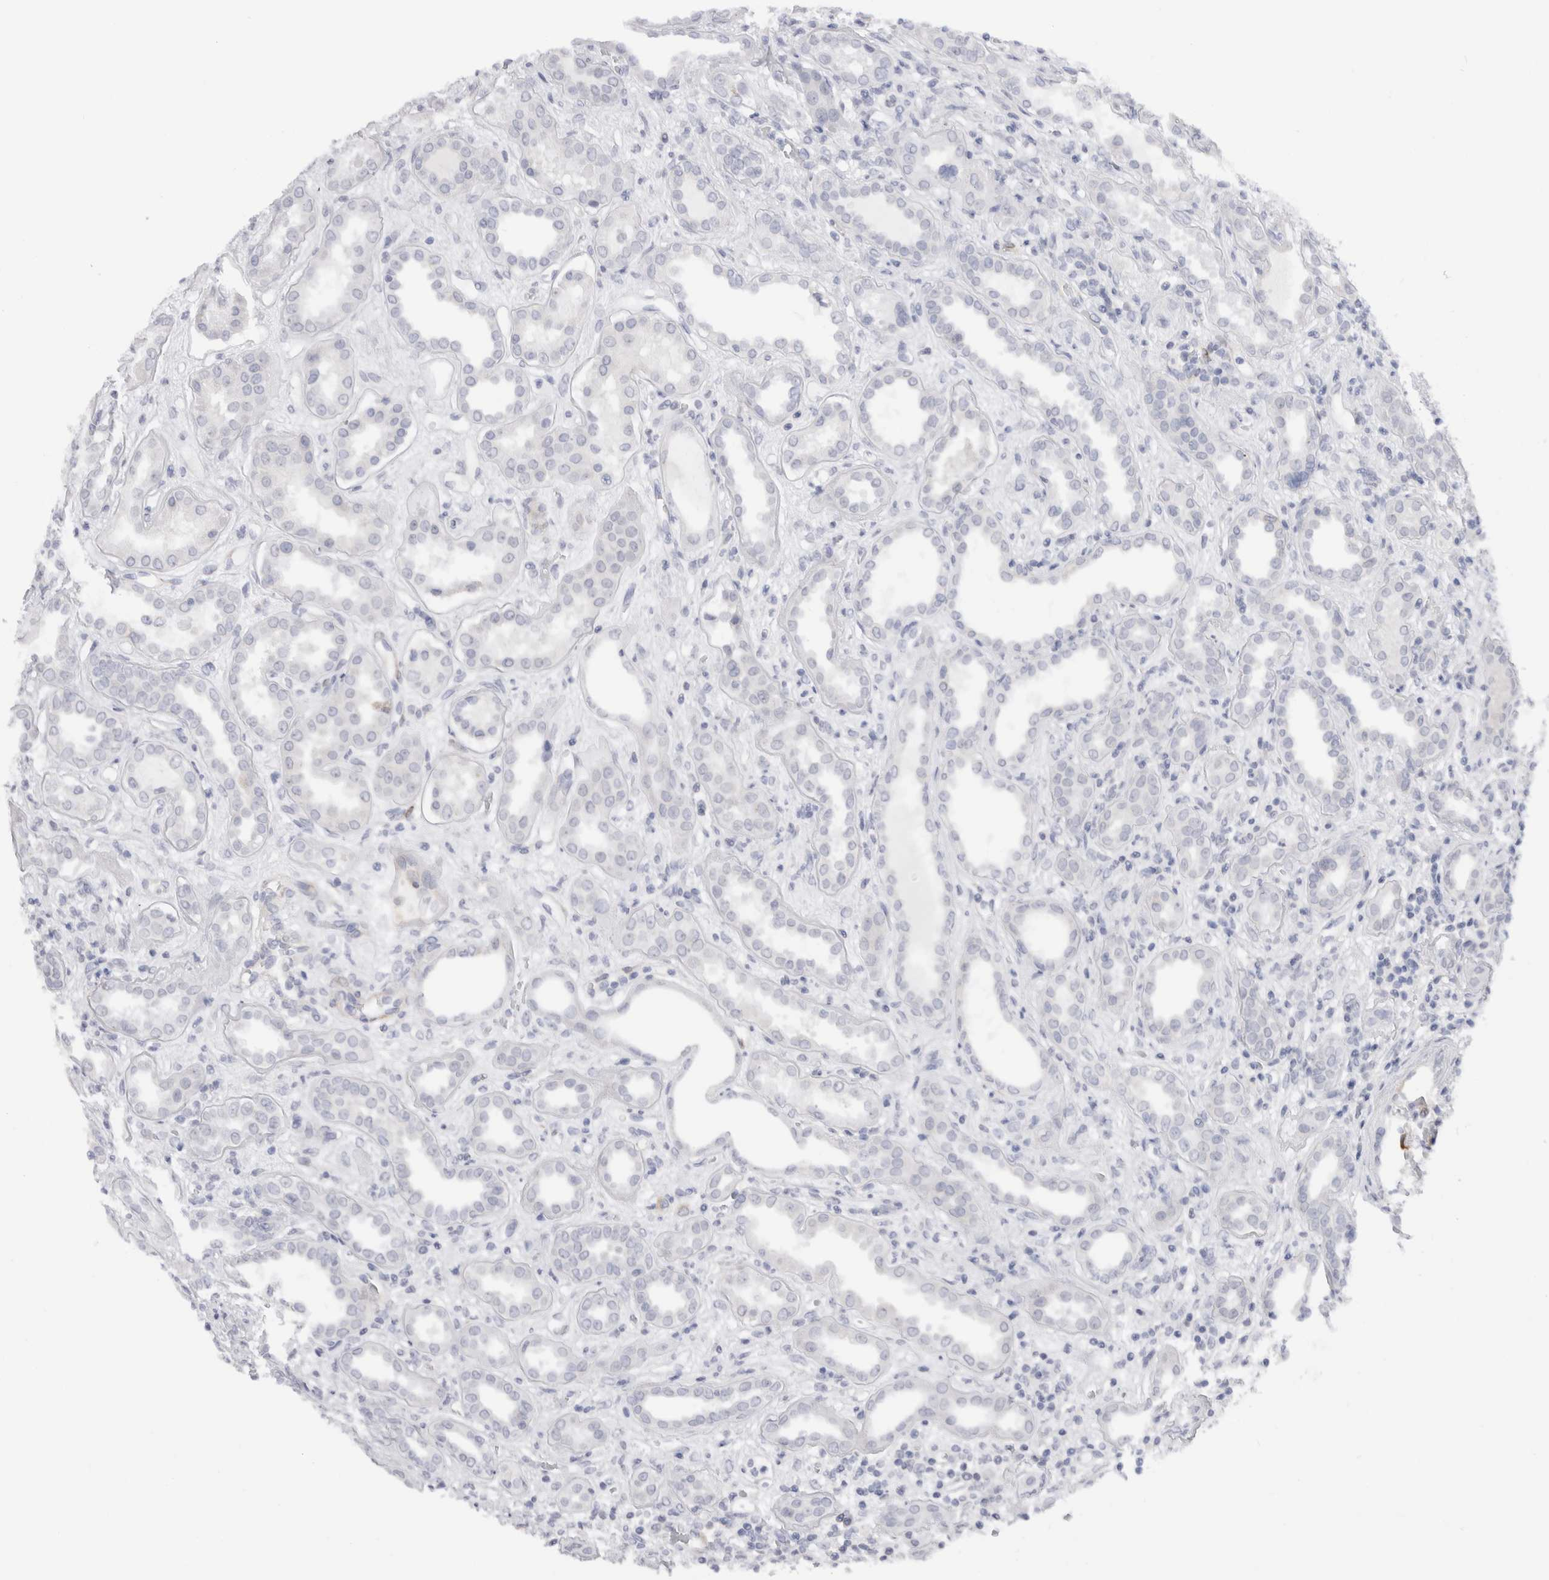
{"staining": {"intensity": "negative", "quantity": "none", "location": "none"}, "tissue": "kidney", "cell_type": "Cells in glomeruli", "image_type": "normal", "snomed": [{"axis": "morphology", "description": "Normal tissue, NOS"}, {"axis": "topography", "description": "Kidney"}], "caption": "Immunohistochemistry (IHC) image of benign kidney stained for a protein (brown), which exhibits no expression in cells in glomeruli. (DAB immunohistochemistry visualized using brightfield microscopy, high magnification).", "gene": "C9orf50", "patient": {"sex": "male", "age": 59}}